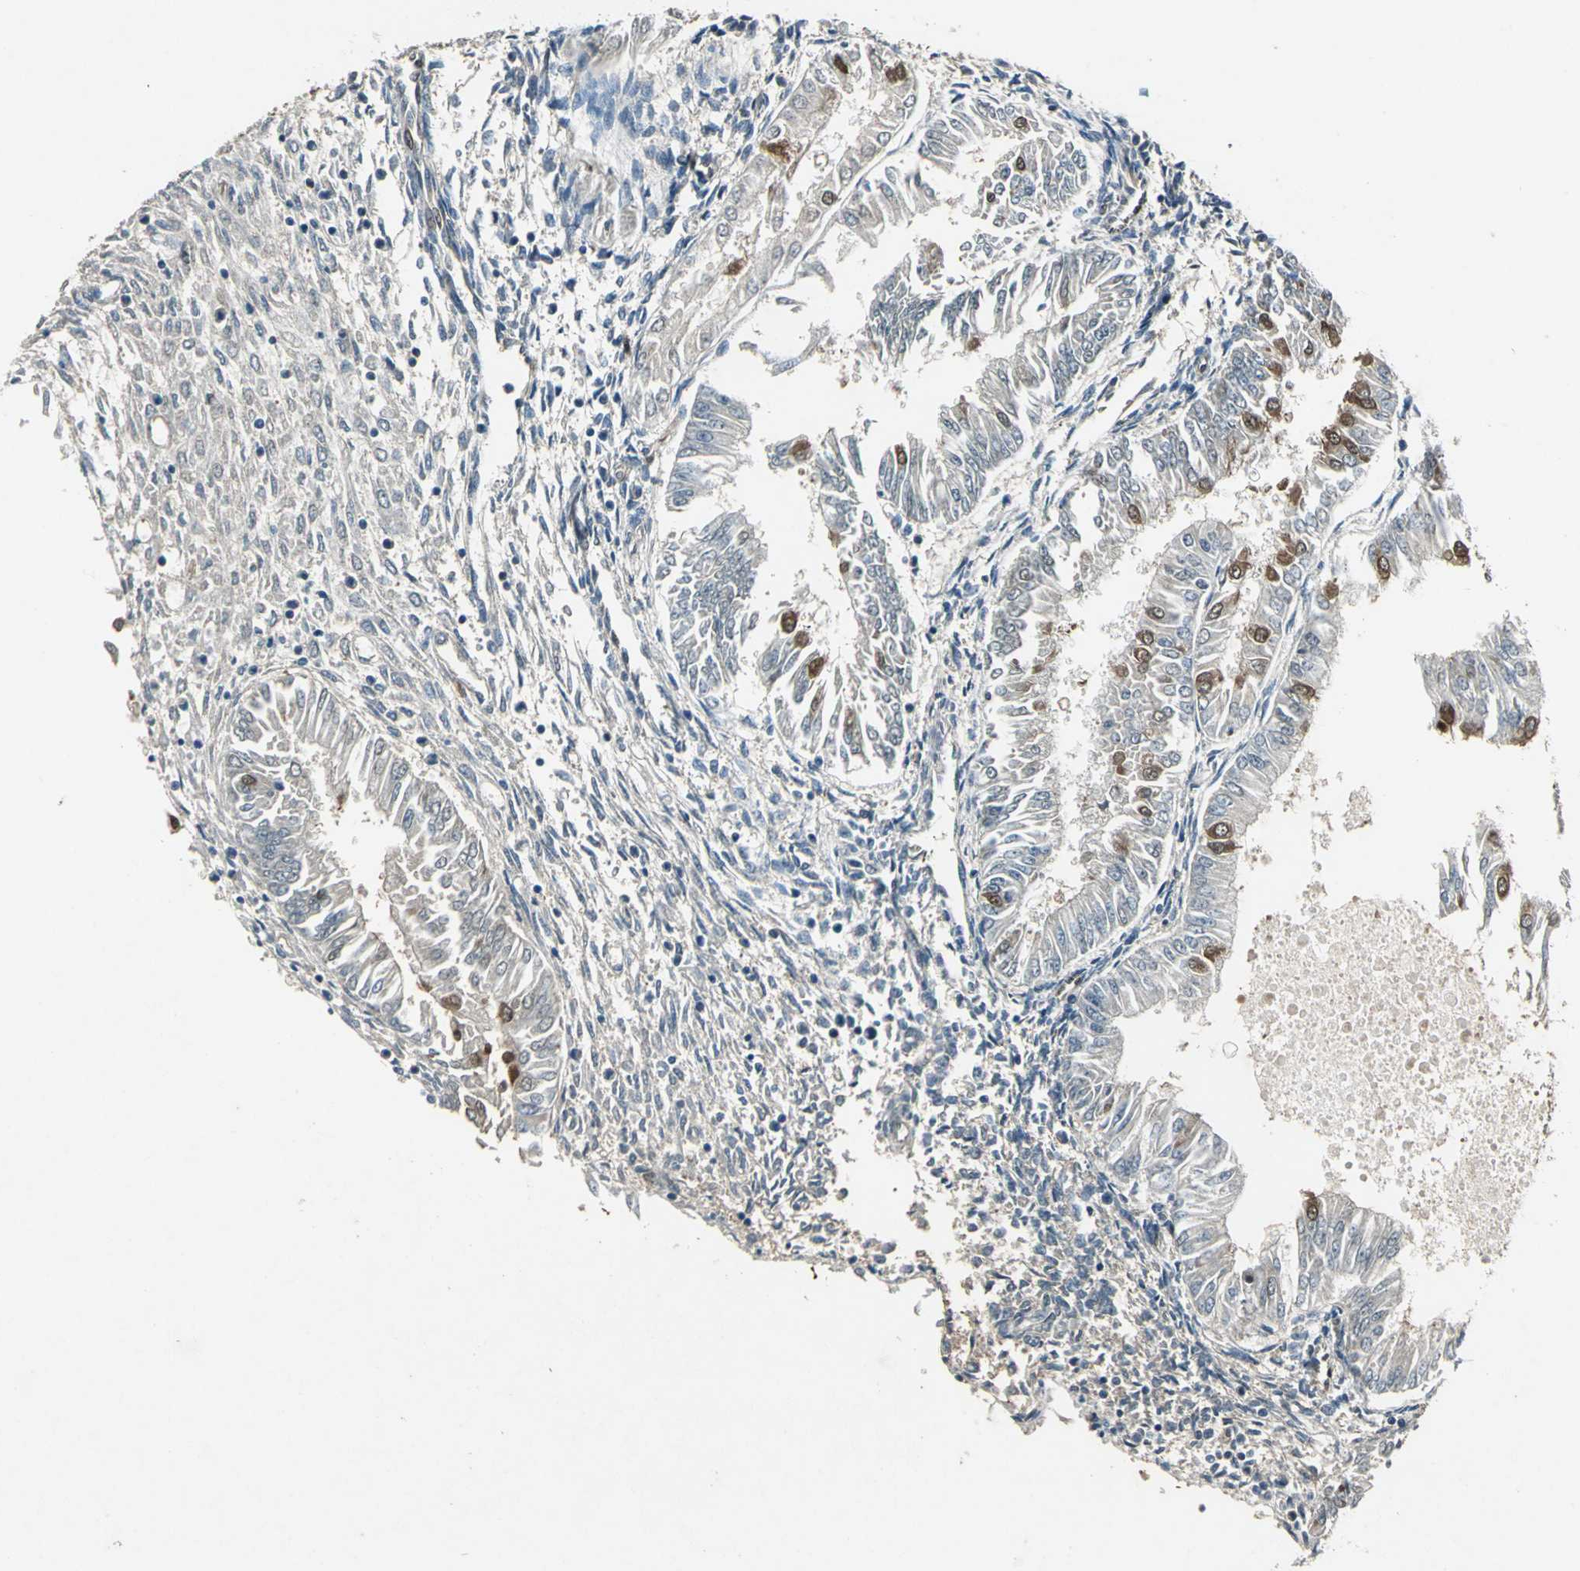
{"staining": {"intensity": "moderate", "quantity": "25%-75%", "location": "cytoplasmic/membranous"}, "tissue": "endometrial cancer", "cell_type": "Tumor cells", "image_type": "cancer", "snomed": [{"axis": "morphology", "description": "Adenocarcinoma, NOS"}, {"axis": "topography", "description": "Endometrium"}], "caption": "High-power microscopy captured an IHC photomicrograph of endometrial cancer (adenocarcinoma), revealing moderate cytoplasmic/membranous staining in about 25%-75% of tumor cells.", "gene": "RRM2B", "patient": {"sex": "female", "age": 53}}